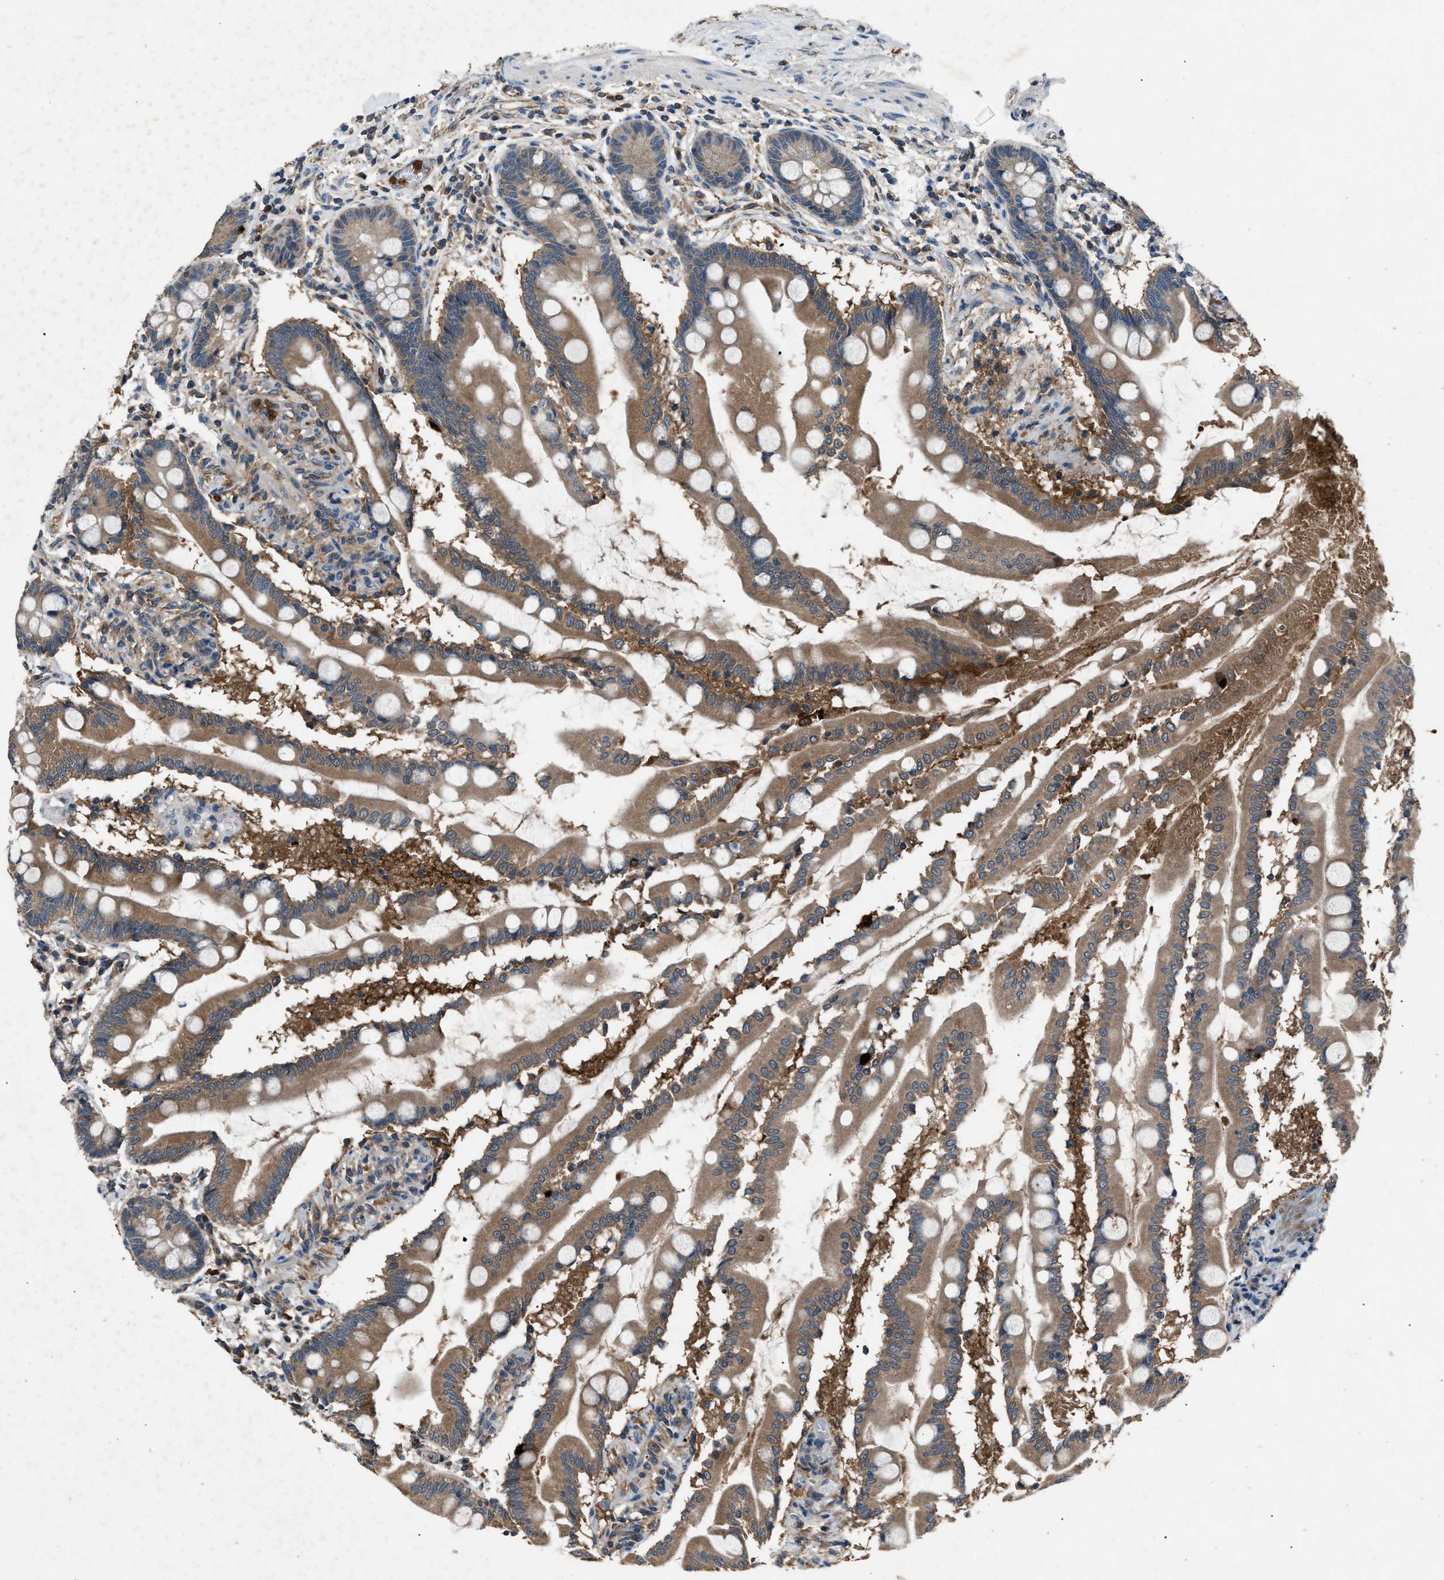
{"staining": {"intensity": "moderate", "quantity": ">75%", "location": "cytoplasmic/membranous"}, "tissue": "small intestine", "cell_type": "Glandular cells", "image_type": "normal", "snomed": [{"axis": "morphology", "description": "Normal tissue, NOS"}, {"axis": "topography", "description": "Small intestine"}], "caption": "Approximately >75% of glandular cells in unremarkable small intestine show moderate cytoplasmic/membranous protein positivity as visualized by brown immunohistochemical staining.", "gene": "PPID", "patient": {"sex": "female", "age": 56}}